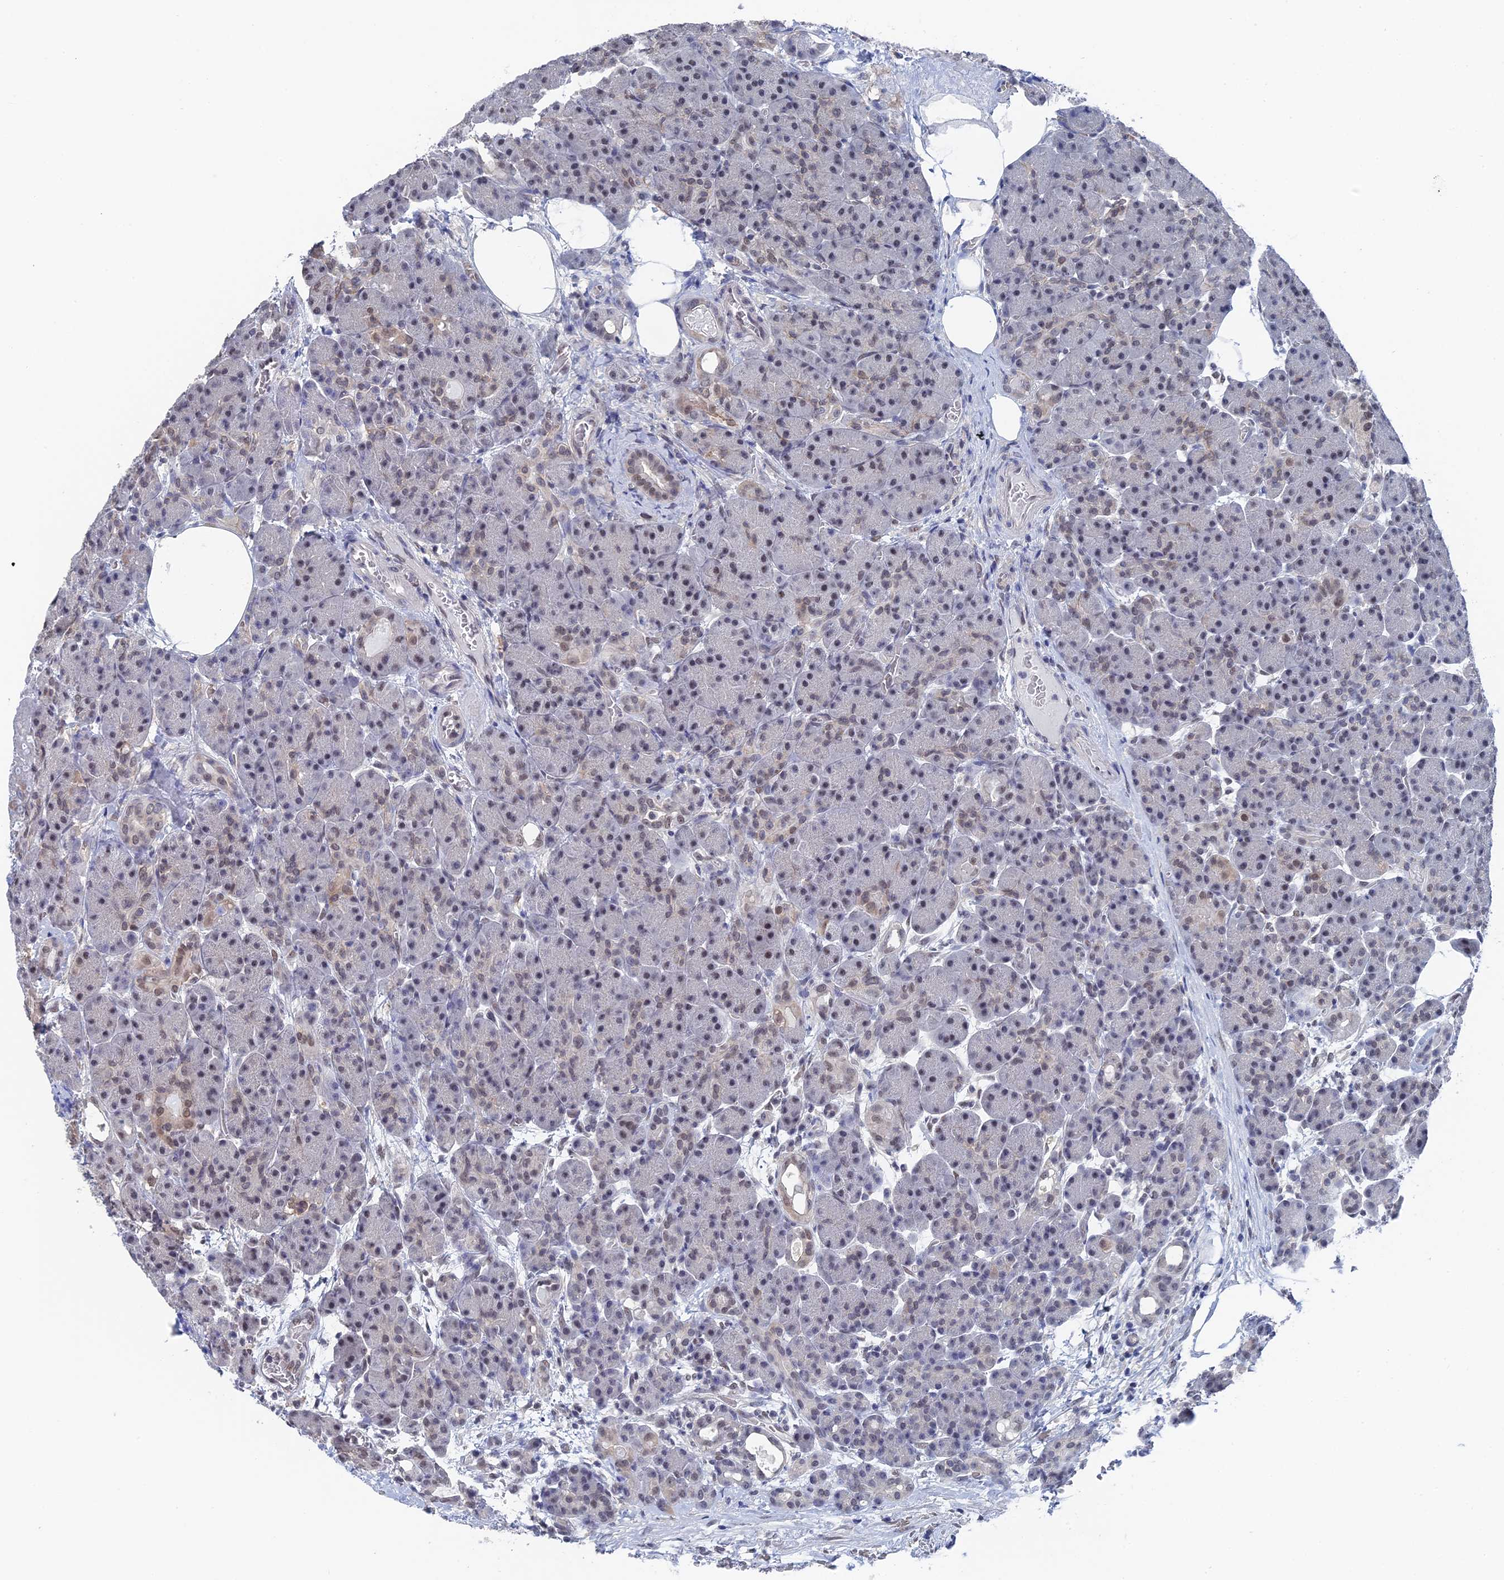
{"staining": {"intensity": "weak", "quantity": "25%-75%", "location": "nuclear"}, "tissue": "pancreas", "cell_type": "Exocrine glandular cells", "image_type": "normal", "snomed": [{"axis": "morphology", "description": "Normal tissue, NOS"}, {"axis": "topography", "description": "Pancreas"}], "caption": "Pancreas stained with a brown dye shows weak nuclear positive expression in about 25%-75% of exocrine glandular cells.", "gene": "TSSC4", "patient": {"sex": "male", "age": 63}}